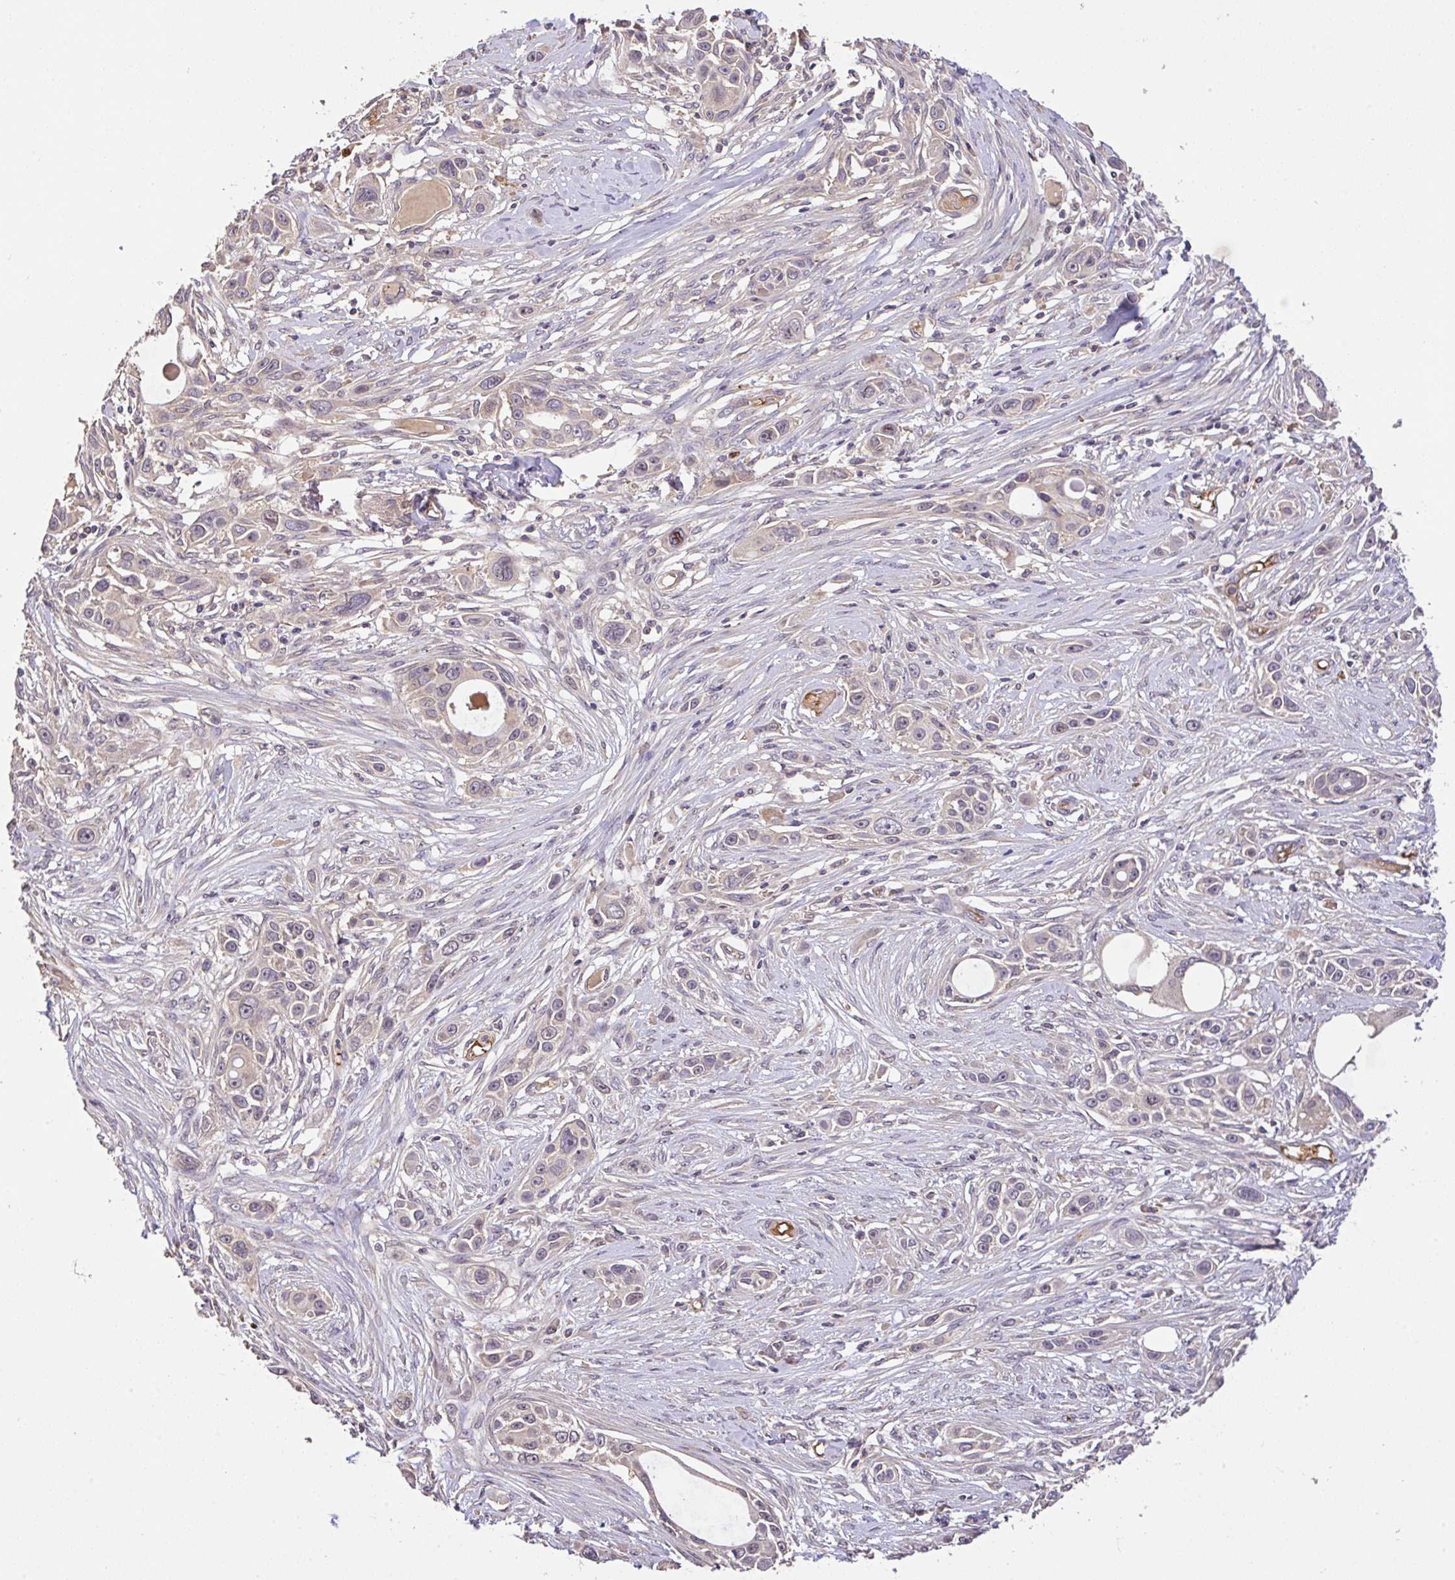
{"staining": {"intensity": "negative", "quantity": "none", "location": "none"}, "tissue": "skin cancer", "cell_type": "Tumor cells", "image_type": "cancer", "snomed": [{"axis": "morphology", "description": "Squamous cell carcinoma, NOS"}, {"axis": "topography", "description": "Skin"}], "caption": "Tumor cells show no significant protein staining in skin squamous cell carcinoma.", "gene": "C1QTNF9B", "patient": {"sex": "female", "age": 69}}